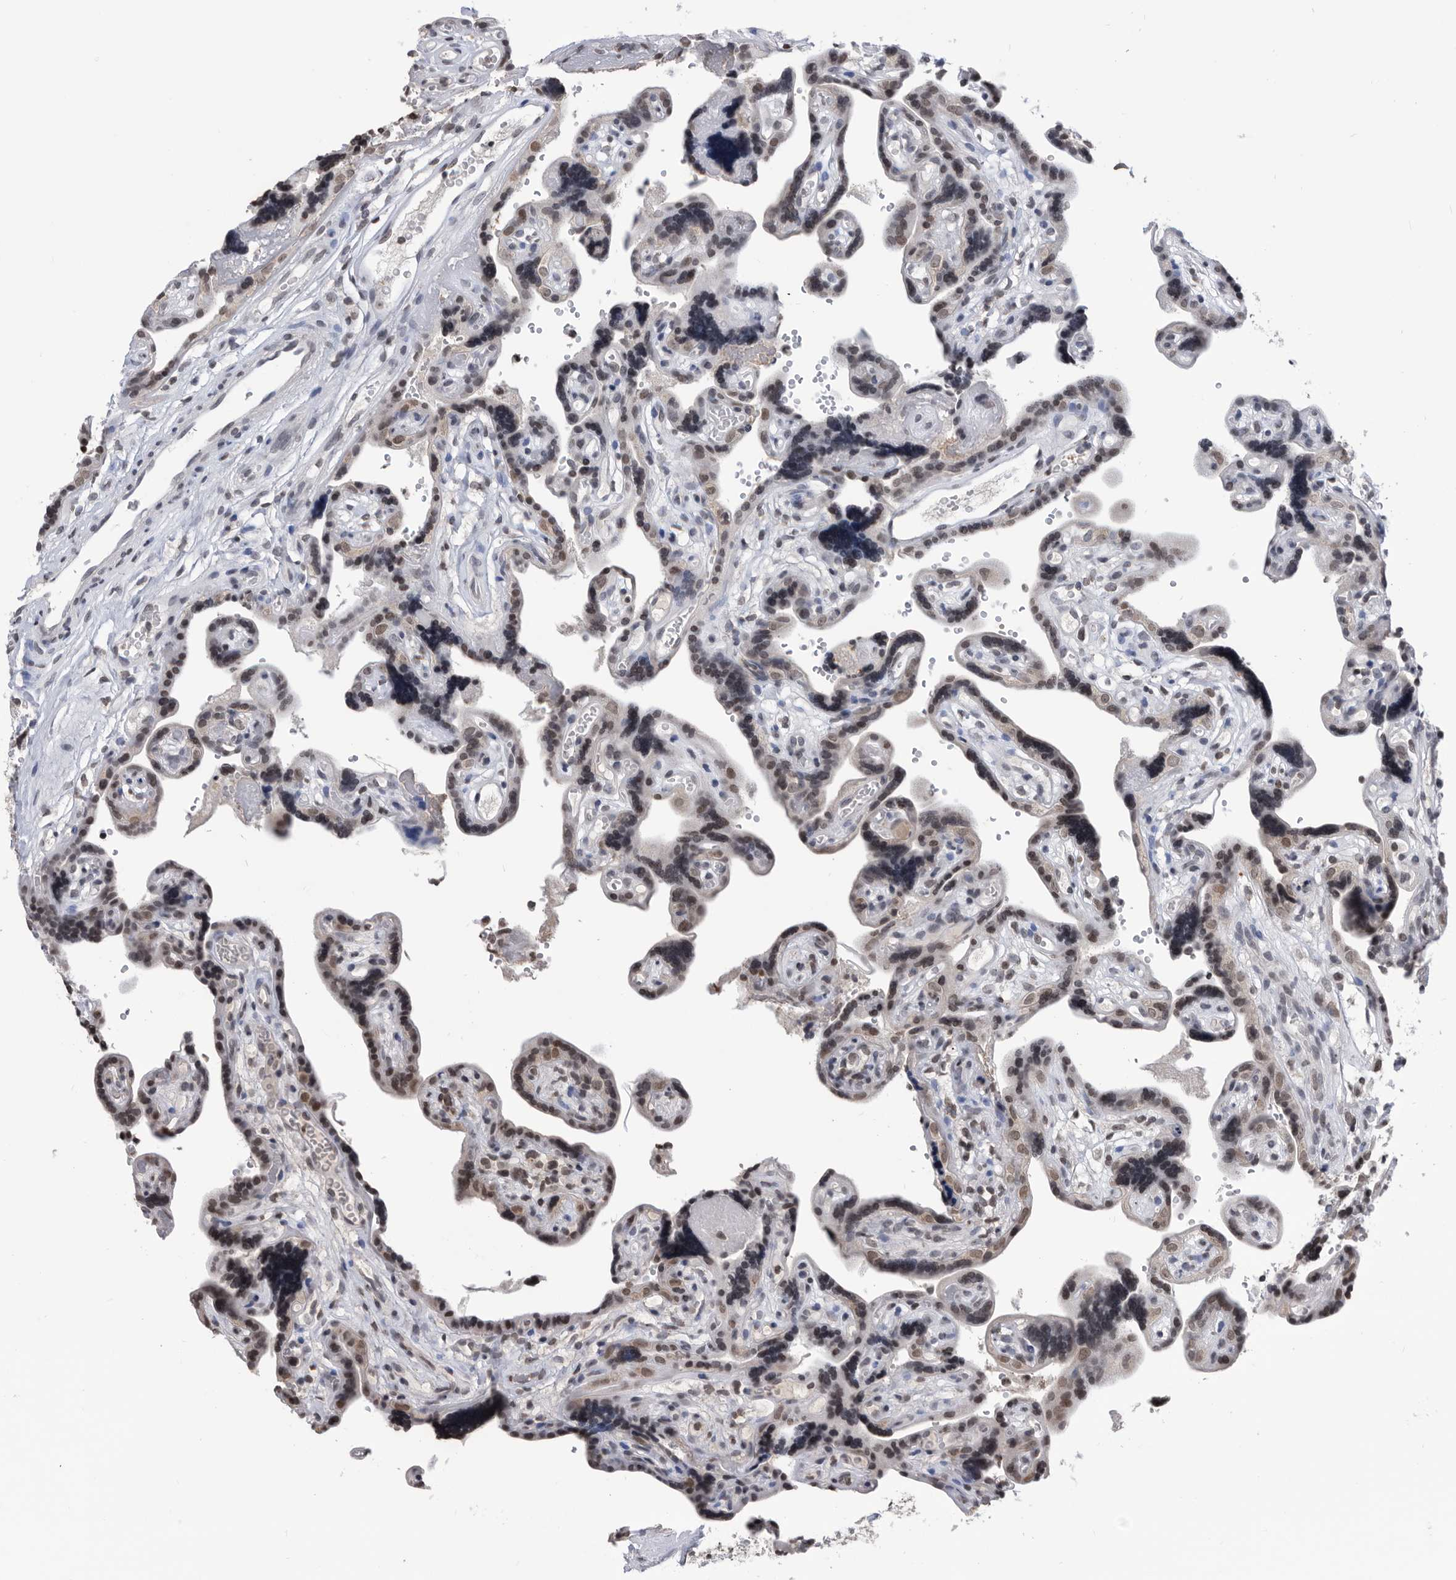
{"staining": {"intensity": "moderate", "quantity": "<25%", "location": "cytoplasmic/membranous,nuclear"}, "tissue": "placenta", "cell_type": "Decidual cells", "image_type": "normal", "snomed": [{"axis": "morphology", "description": "Normal tissue, NOS"}, {"axis": "topography", "description": "Placenta"}], "caption": "Immunohistochemistry (IHC) photomicrograph of normal placenta: human placenta stained using IHC shows low levels of moderate protein expression localized specifically in the cytoplasmic/membranous,nuclear of decidual cells, appearing as a cytoplasmic/membranous,nuclear brown color.", "gene": "TSTD1", "patient": {"sex": "female", "age": 30}}